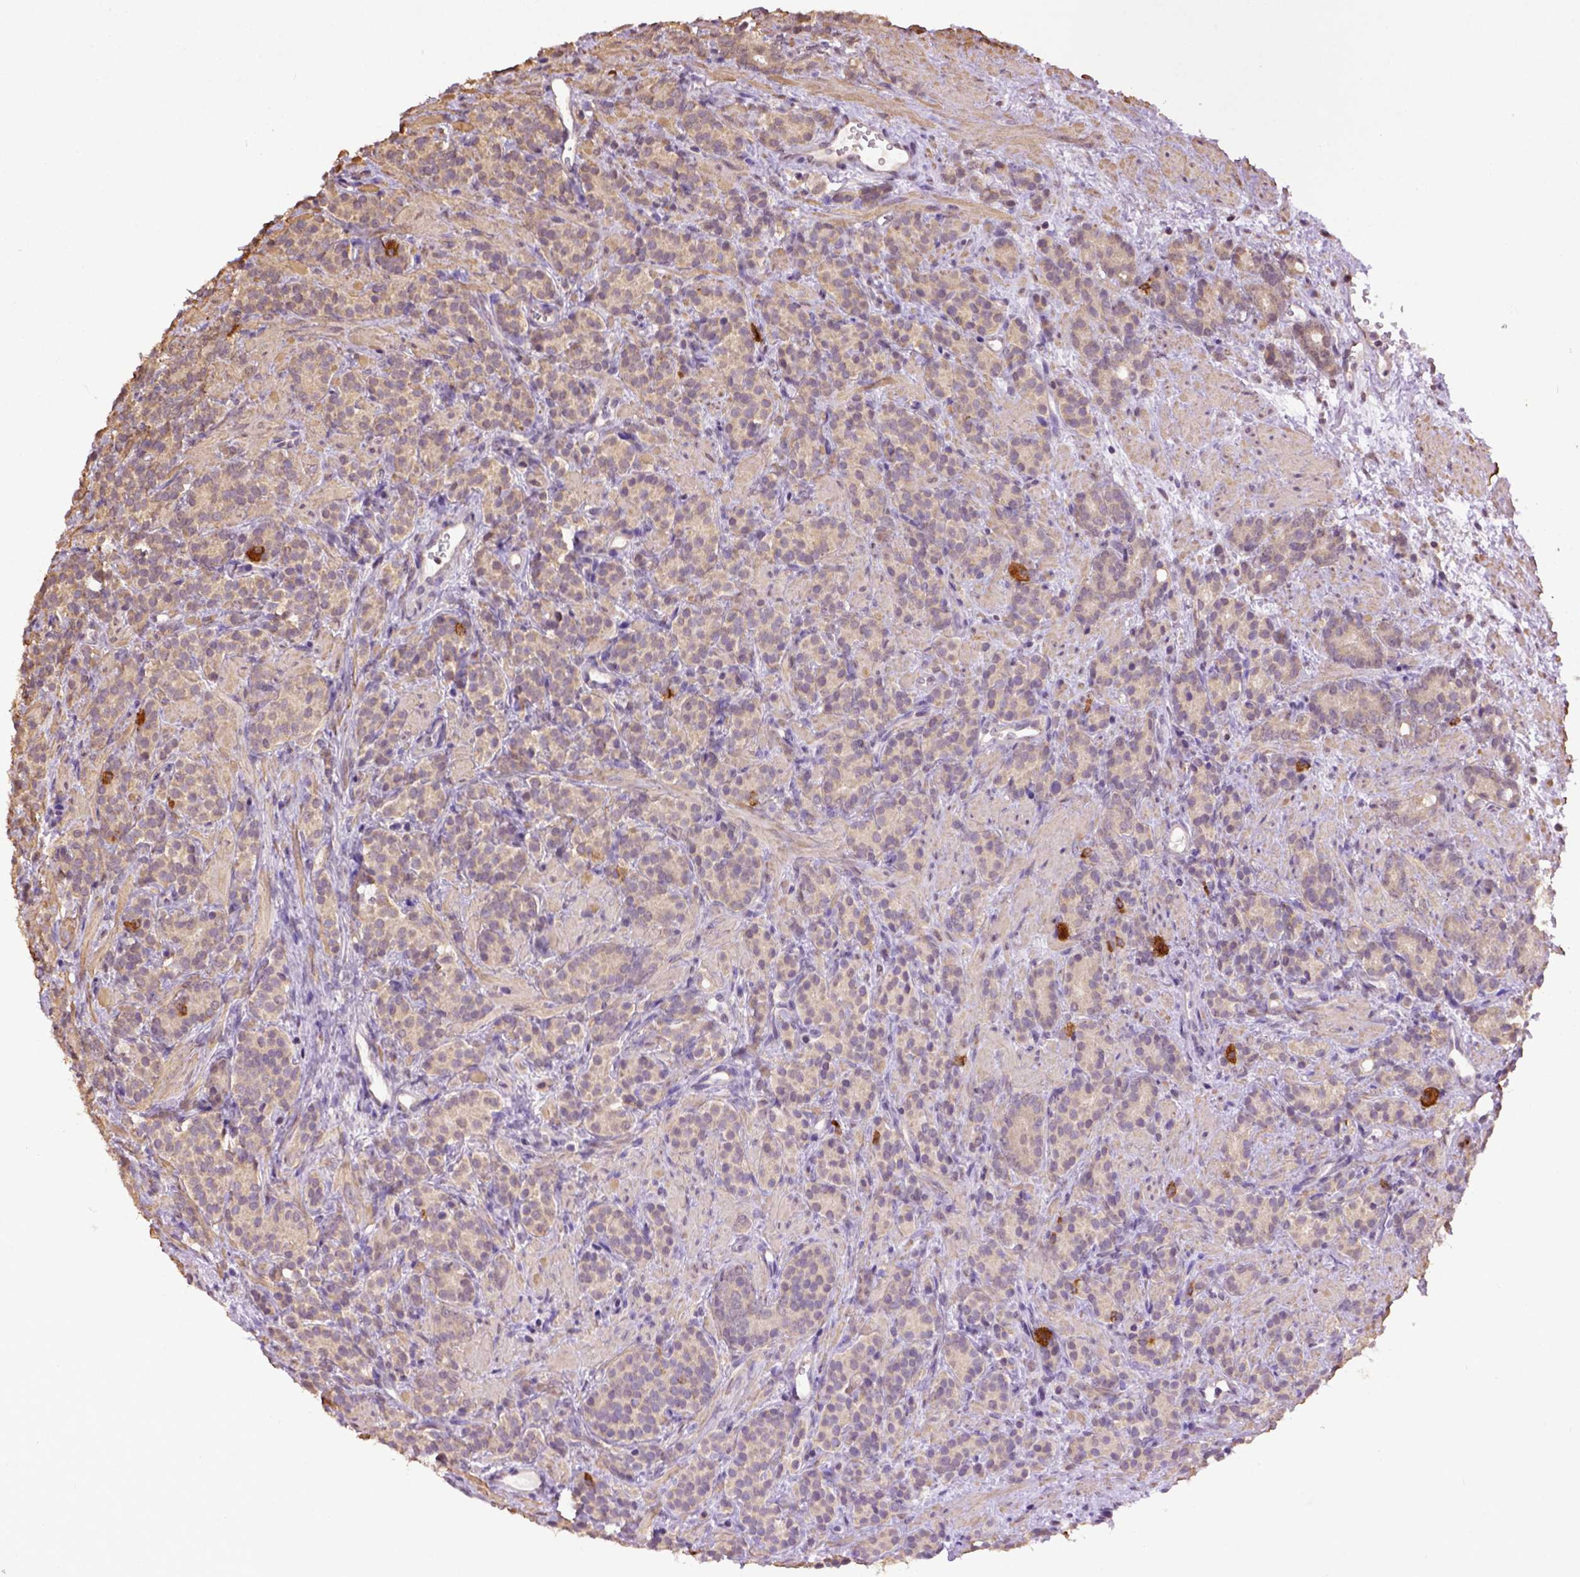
{"staining": {"intensity": "strong", "quantity": "<25%", "location": "cytoplasmic/membranous"}, "tissue": "prostate cancer", "cell_type": "Tumor cells", "image_type": "cancer", "snomed": [{"axis": "morphology", "description": "Adenocarcinoma, High grade"}, {"axis": "topography", "description": "Prostate"}], "caption": "Protein expression analysis of human prostate cancer reveals strong cytoplasmic/membranous positivity in approximately <25% of tumor cells.", "gene": "WDR17", "patient": {"sex": "male", "age": 84}}